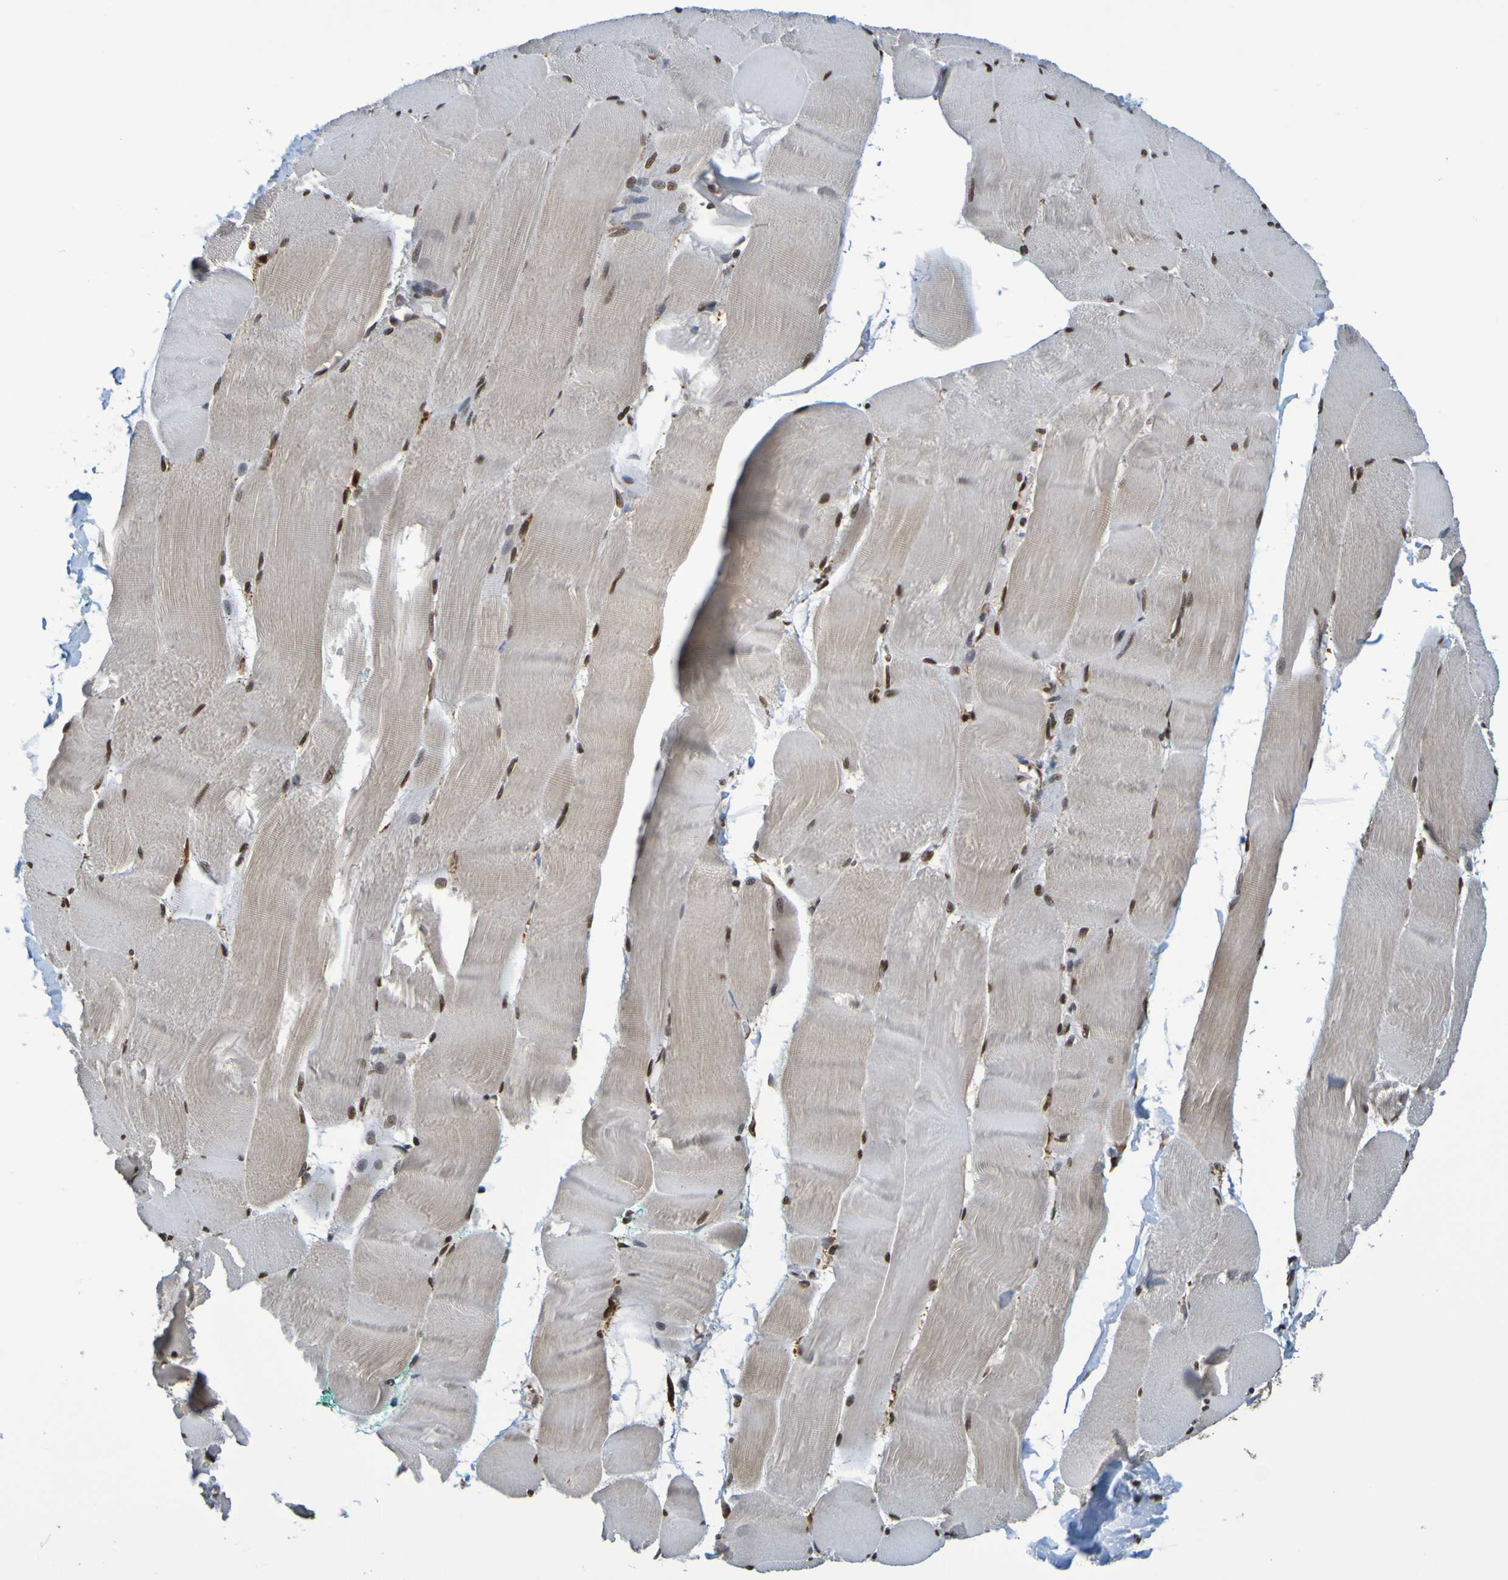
{"staining": {"intensity": "strong", "quantity": ">75%", "location": "nuclear"}, "tissue": "skeletal muscle", "cell_type": "Myocytes", "image_type": "normal", "snomed": [{"axis": "morphology", "description": "Normal tissue, NOS"}, {"axis": "morphology", "description": "Squamous cell carcinoma, NOS"}, {"axis": "topography", "description": "Skeletal muscle"}], "caption": "Myocytes show high levels of strong nuclear expression in approximately >75% of cells in unremarkable skeletal muscle. The staining was performed using DAB (3,3'-diaminobenzidine), with brown indicating positive protein expression. Nuclei are stained blue with hematoxylin.", "gene": "HDAC2", "patient": {"sex": "male", "age": 51}}